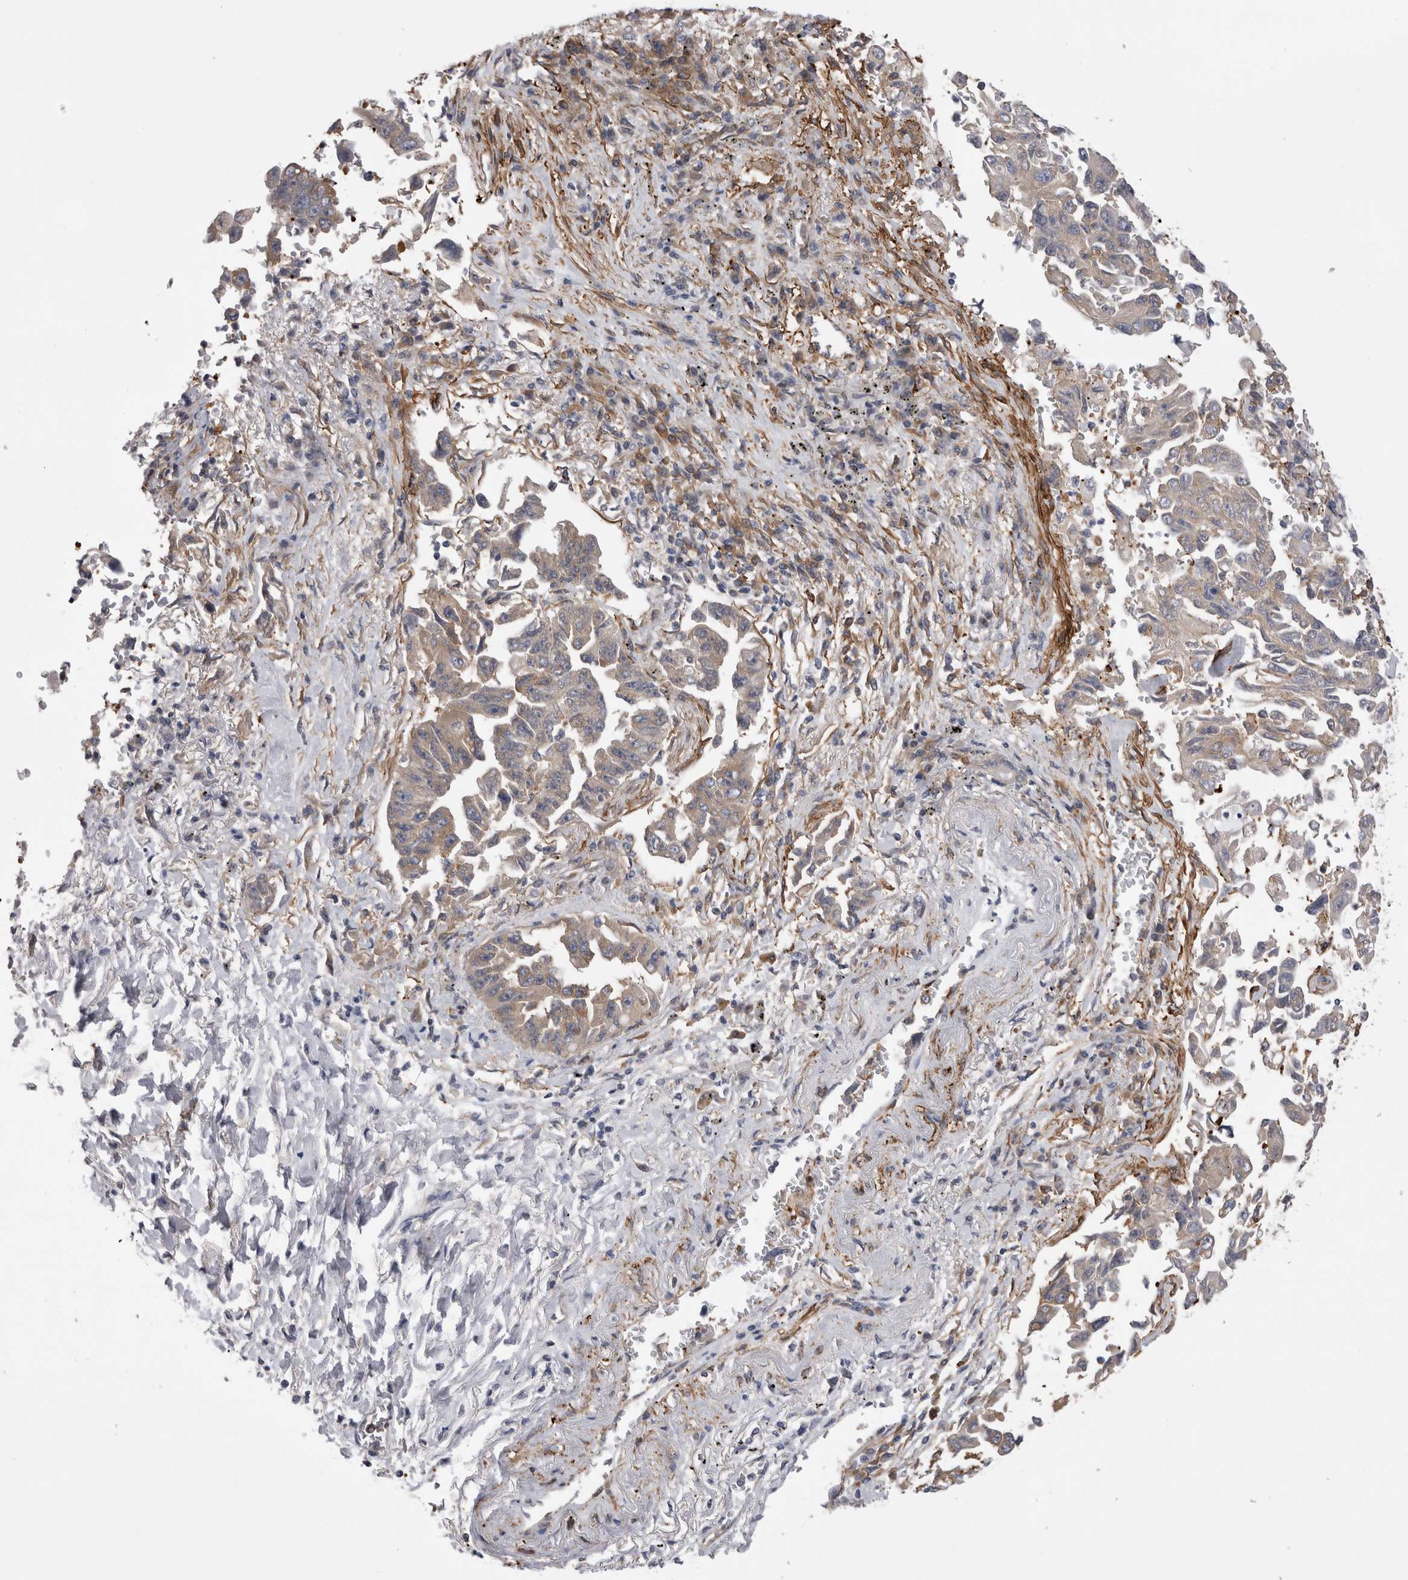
{"staining": {"intensity": "weak", "quantity": "<25%", "location": "cytoplasmic/membranous"}, "tissue": "lung cancer", "cell_type": "Tumor cells", "image_type": "cancer", "snomed": [{"axis": "morphology", "description": "Adenocarcinoma, NOS"}, {"axis": "topography", "description": "Lung"}], "caption": "Human lung cancer (adenocarcinoma) stained for a protein using immunohistochemistry demonstrates no staining in tumor cells.", "gene": "EPRS1", "patient": {"sex": "female", "age": 51}}